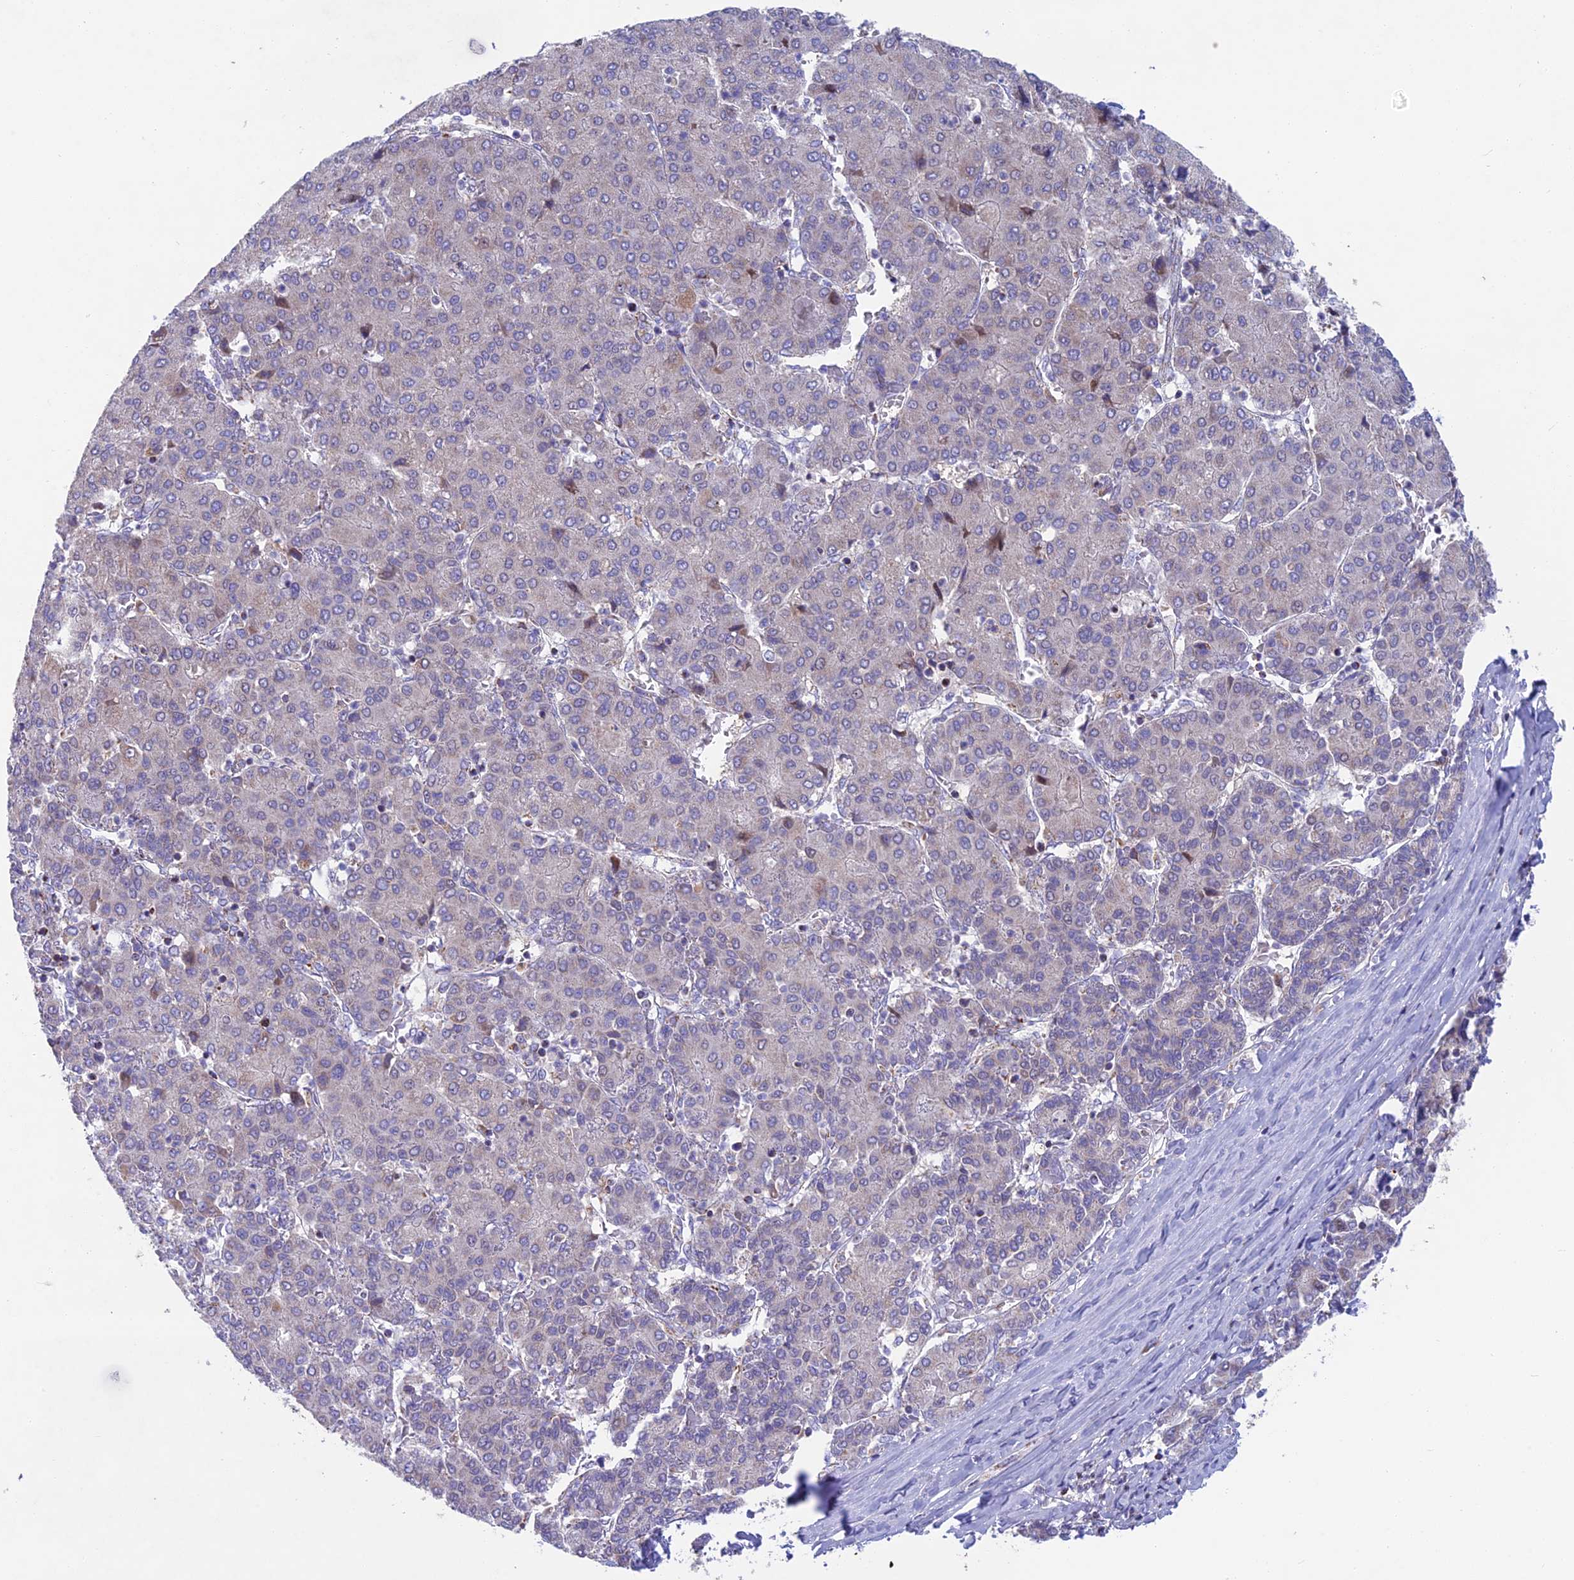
{"staining": {"intensity": "weak", "quantity": "<25%", "location": "cytoplasmic/membranous"}, "tissue": "liver cancer", "cell_type": "Tumor cells", "image_type": "cancer", "snomed": [{"axis": "morphology", "description": "Carcinoma, Hepatocellular, NOS"}, {"axis": "topography", "description": "Liver"}], "caption": "Hepatocellular carcinoma (liver) was stained to show a protein in brown. There is no significant positivity in tumor cells.", "gene": "CS", "patient": {"sex": "male", "age": 65}}